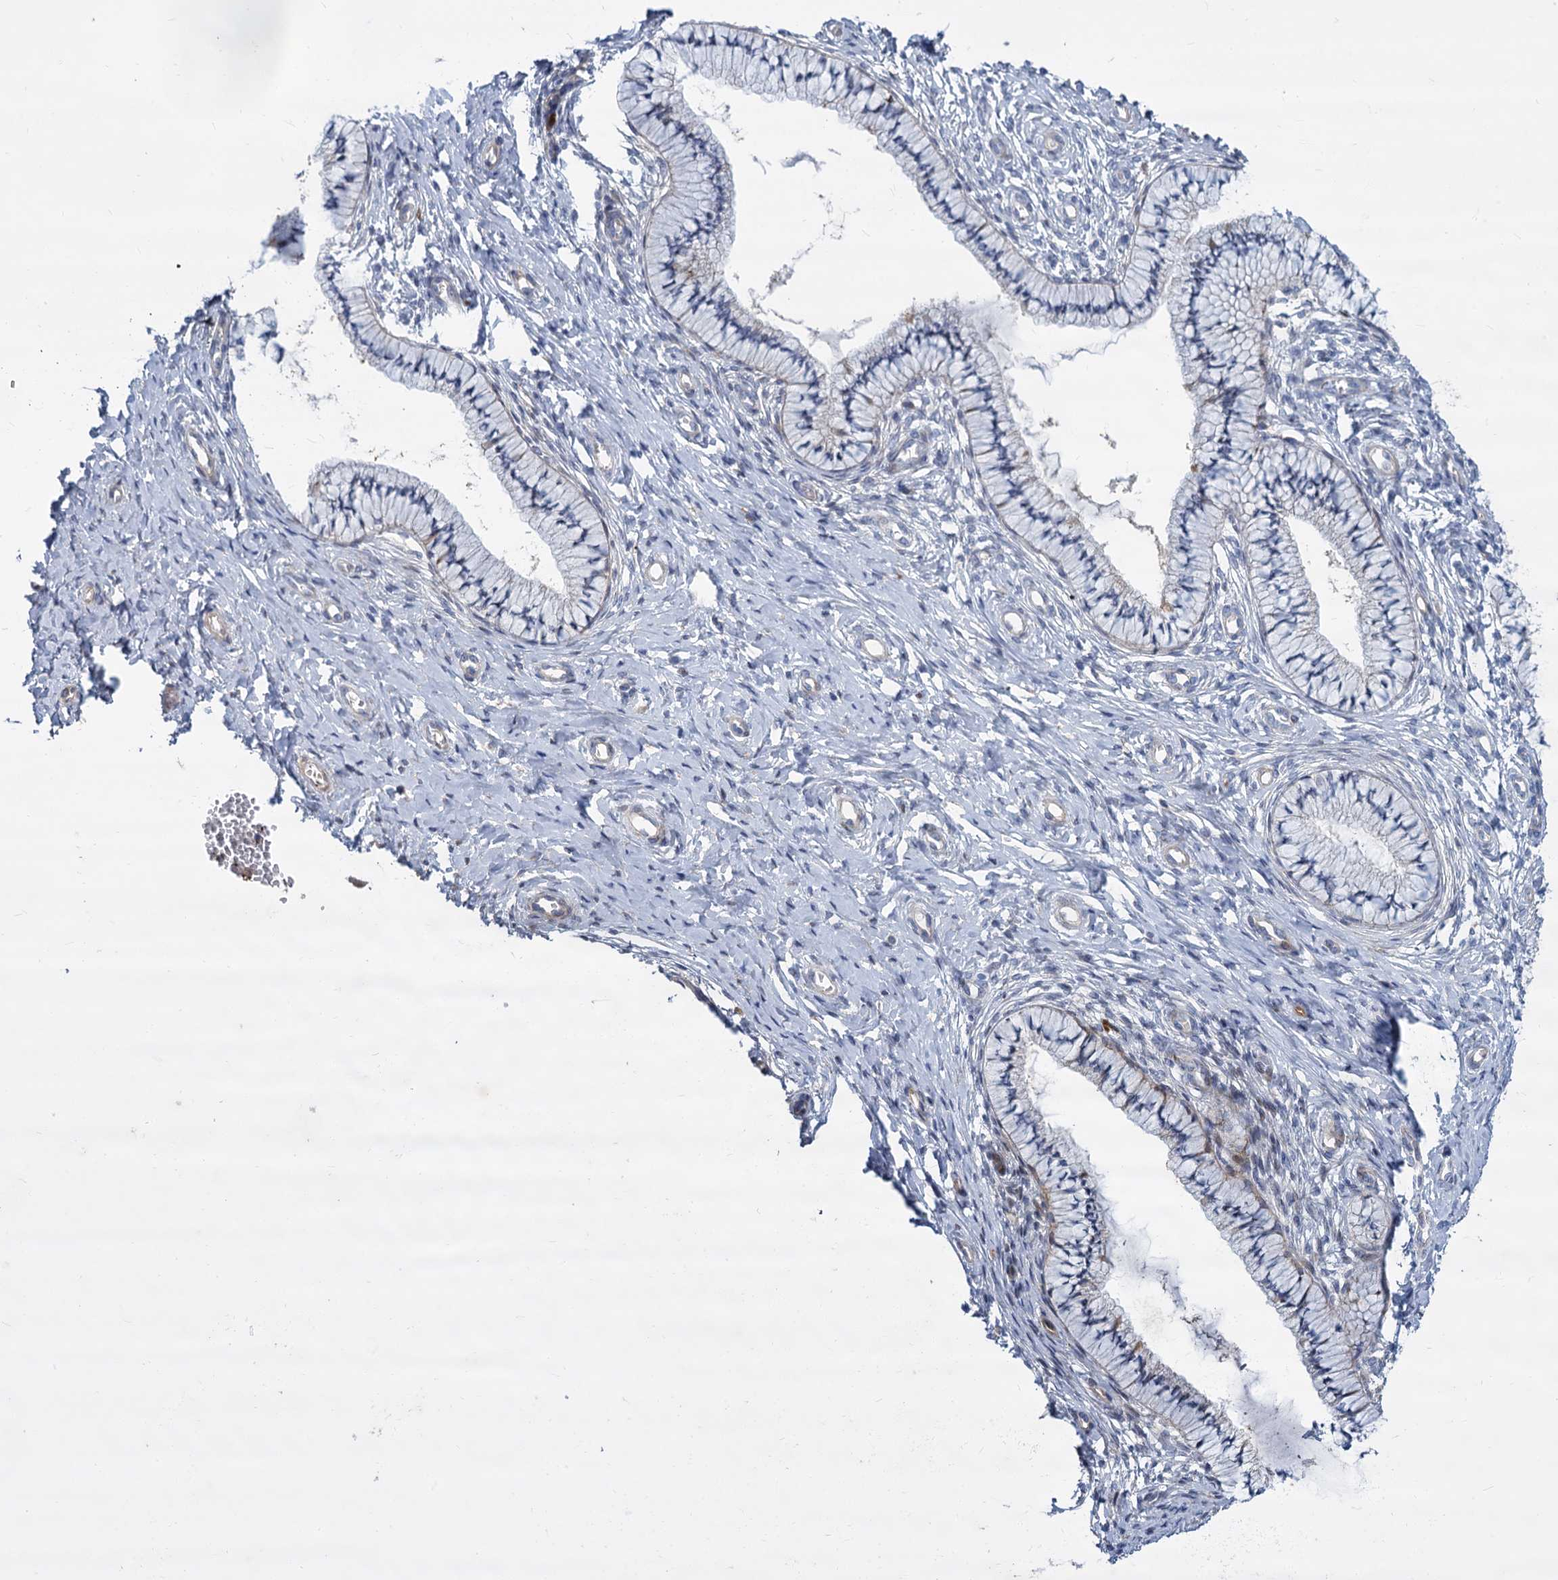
{"staining": {"intensity": "negative", "quantity": "none", "location": "none"}, "tissue": "cervix", "cell_type": "Glandular cells", "image_type": "normal", "snomed": [{"axis": "morphology", "description": "Normal tissue, NOS"}, {"axis": "topography", "description": "Cervix"}], "caption": "The IHC micrograph has no significant positivity in glandular cells of cervix.", "gene": "TRIM77", "patient": {"sex": "female", "age": 36}}